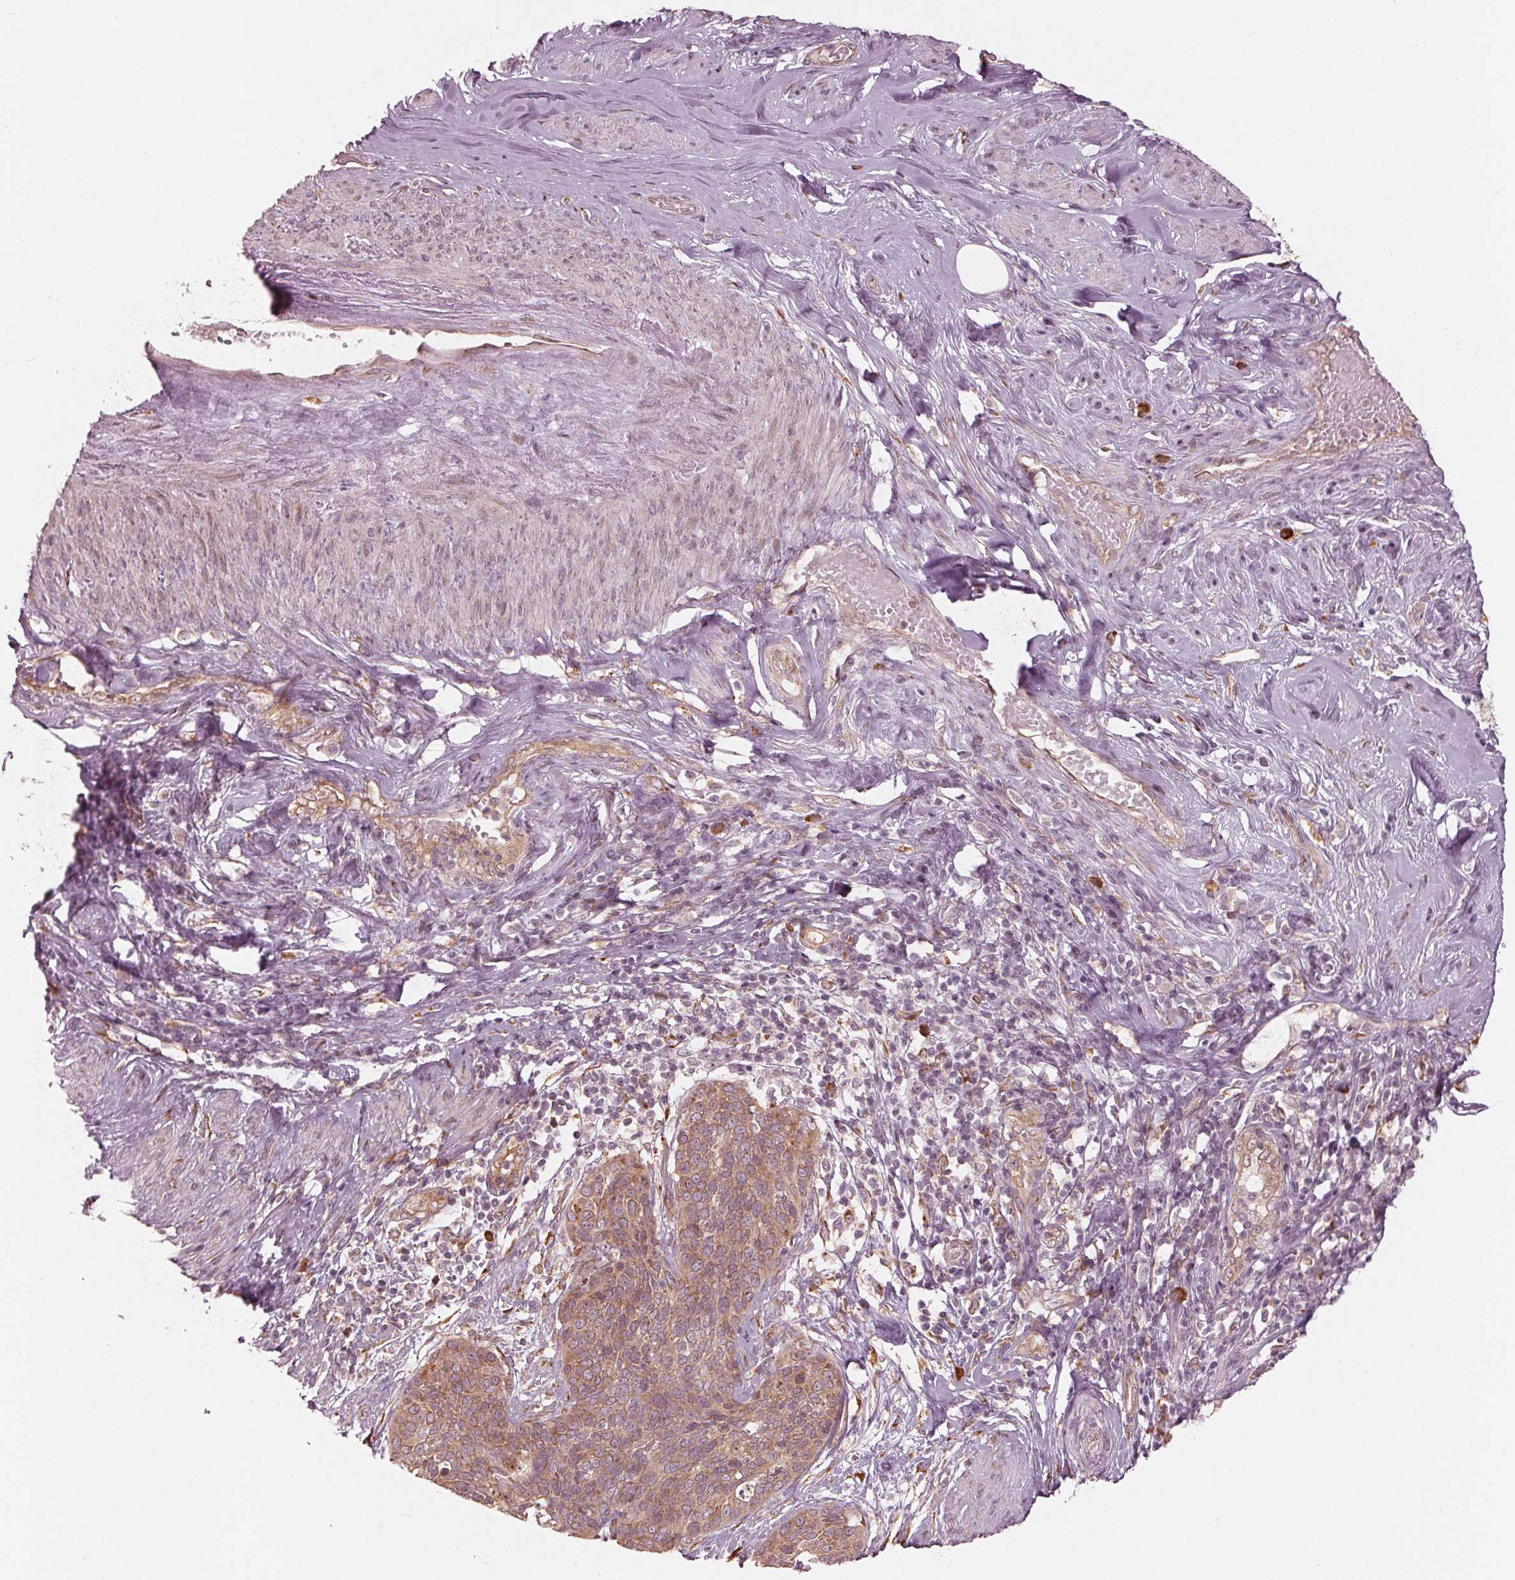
{"staining": {"intensity": "moderate", "quantity": ">75%", "location": "cytoplasmic/membranous"}, "tissue": "cervical cancer", "cell_type": "Tumor cells", "image_type": "cancer", "snomed": [{"axis": "morphology", "description": "Squamous cell carcinoma, NOS"}, {"axis": "topography", "description": "Cervix"}], "caption": "Immunohistochemistry (IHC) (DAB) staining of human cervical cancer (squamous cell carcinoma) demonstrates moderate cytoplasmic/membranous protein positivity in about >75% of tumor cells.", "gene": "CMIP", "patient": {"sex": "female", "age": 69}}